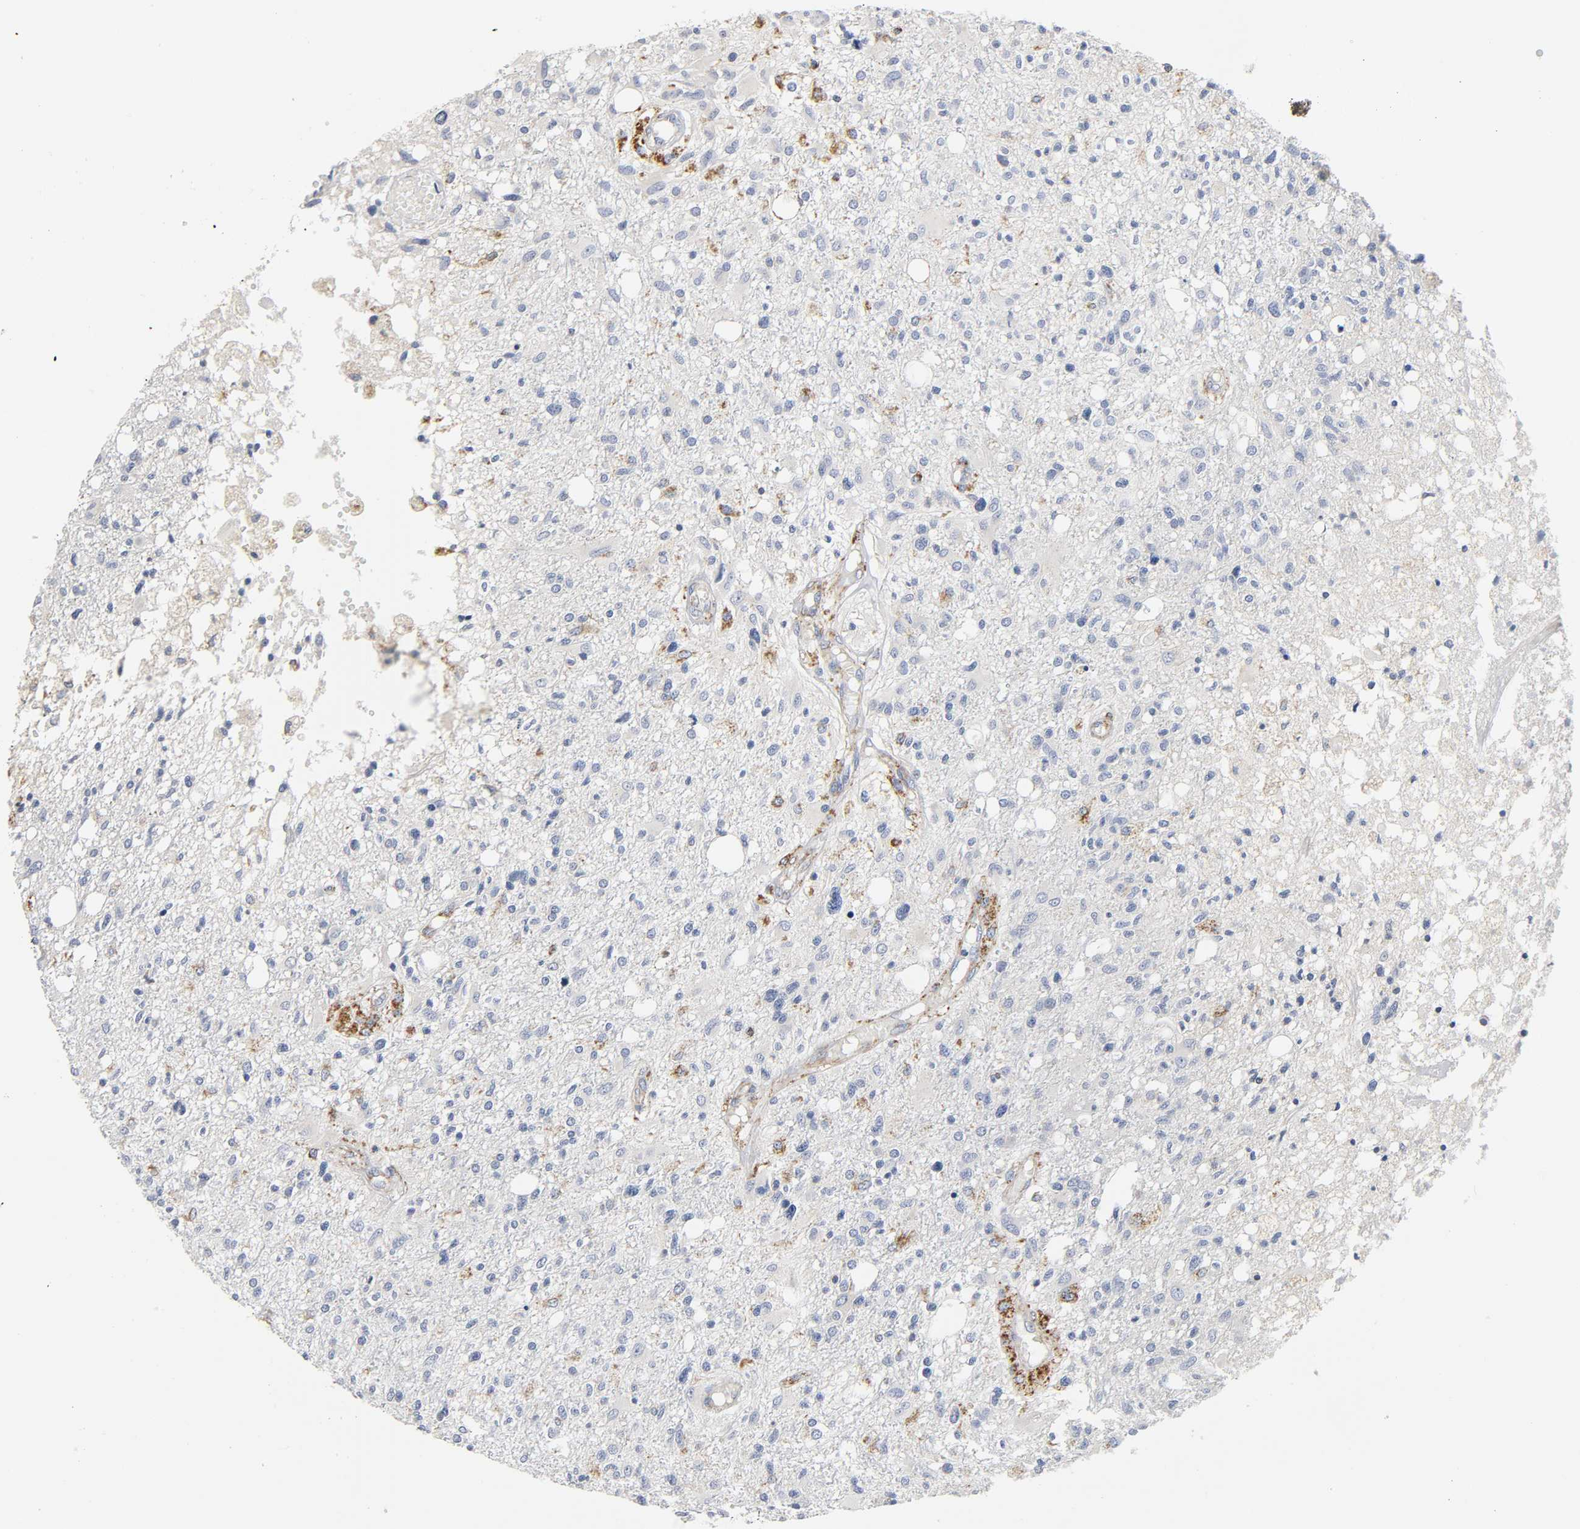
{"staining": {"intensity": "moderate", "quantity": "<25%", "location": "cytoplasmic/membranous"}, "tissue": "glioma", "cell_type": "Tumor cells", "image_type": "cancer", "snomed": [{"axis": "morphology", "description": "Glioma, malignant, High grade"}, {"axis": "topography", "description": "Cerebral cortex"}], "caption": "Immunohistochemistry of human malignant glioma (high-grade) demonstrates low levels of moderate cytoplasmic/membranous staining in approximately <25% of tumor cells.", "gene": "BAK1", "patient": {"sex": "male", "age": 76}}